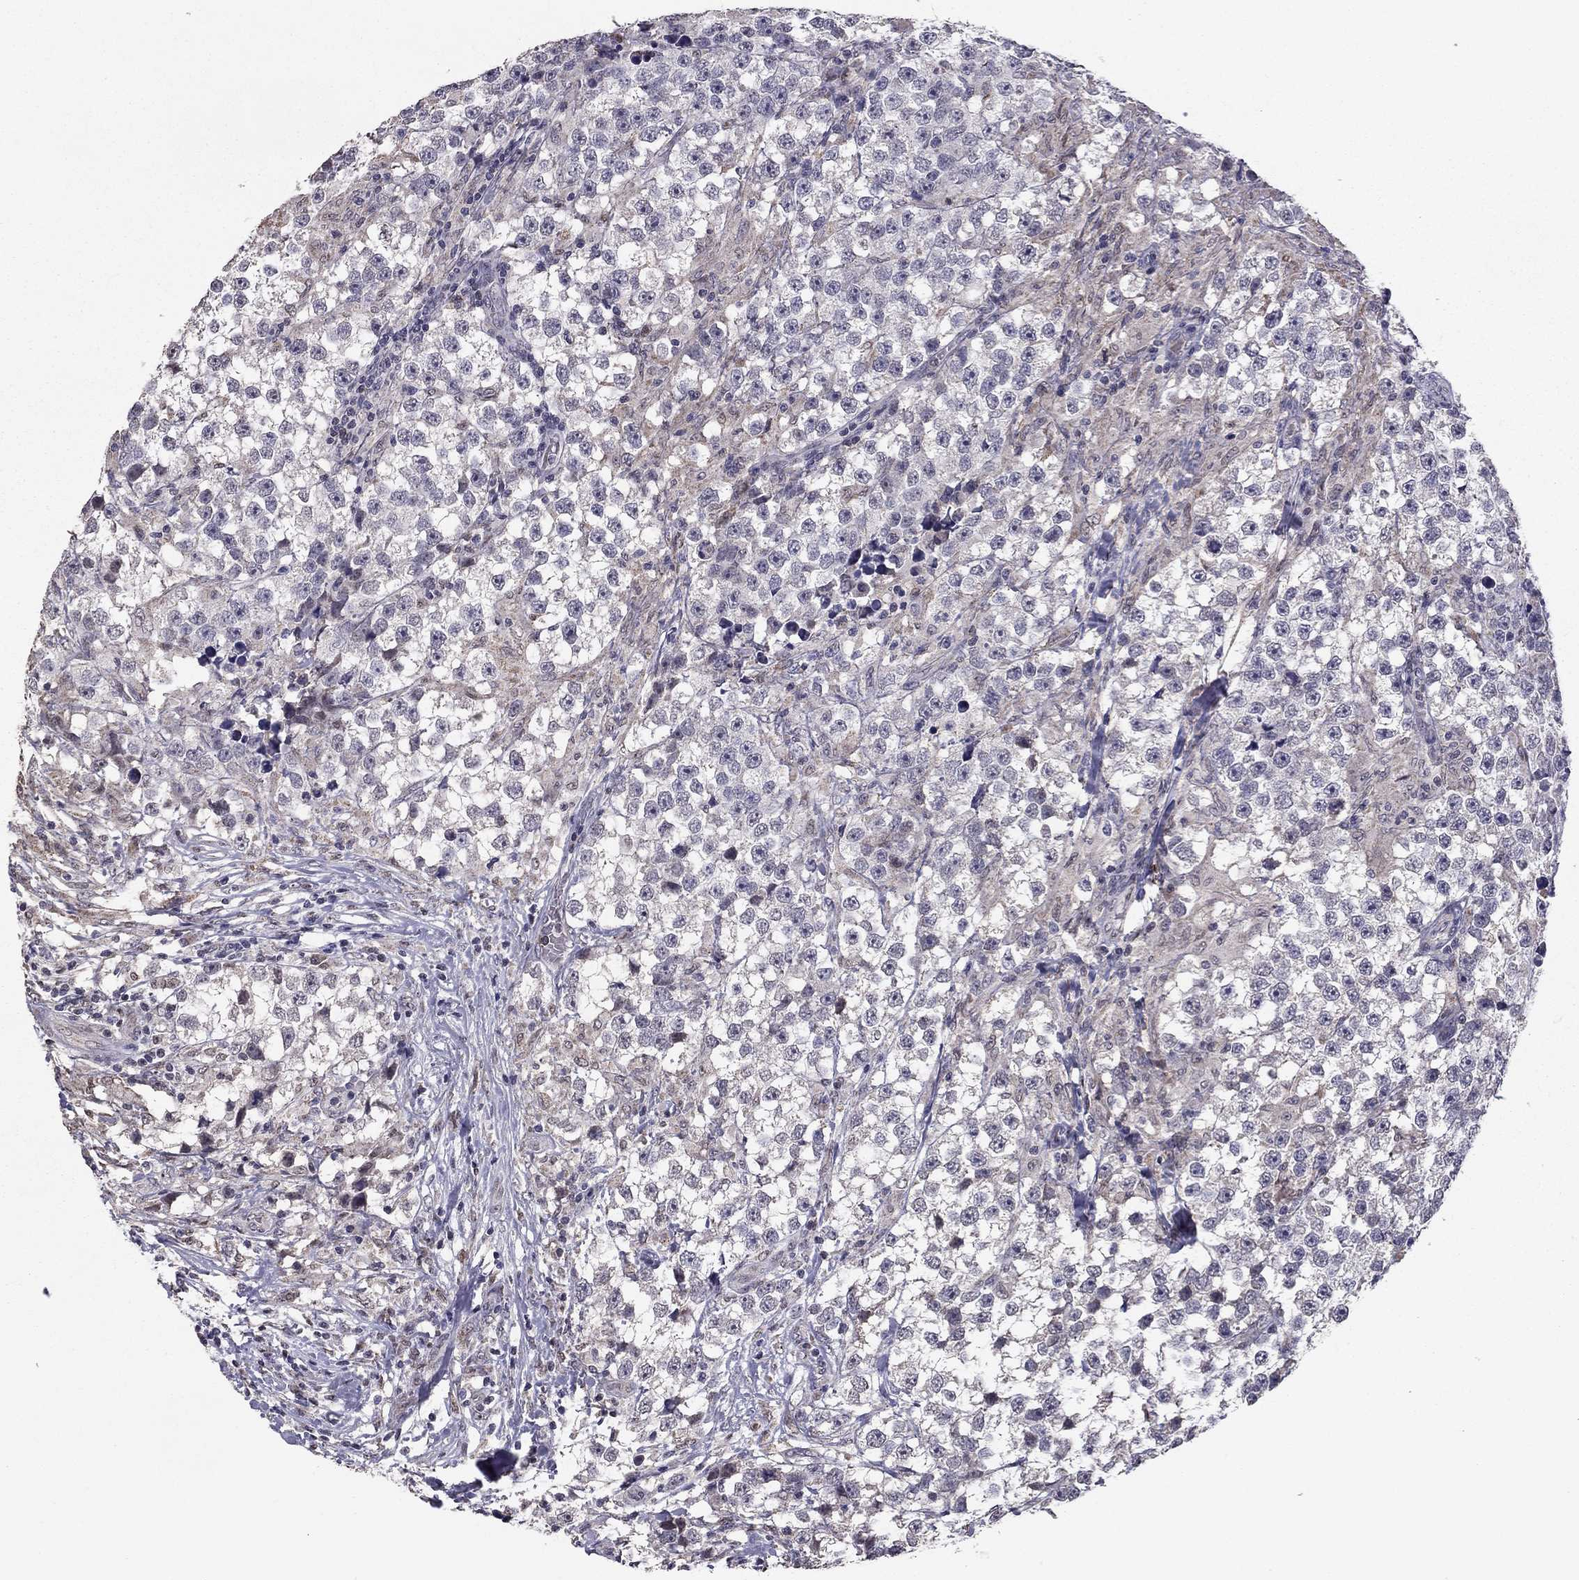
{"staining": {"intensity": "negative", "quantity": "none", "location": "none"}, "tissue": "testis cancer", "cell_type": "Tumor cells", "image_type": "cancer", "snomed": [{"axis": "morphology", "description": "Seminoma, NOS"}, {"axis": "topography", "description": "Testis"}], "caption": "Immunohistochemistry micrograph of neoplastic tissue: testis cancer stained with DAB (3,3'-diaminobenzidine) shows no significant protein expression in tumor cells.", "gene": "HCN1", "patient": {"sex": "male", "age": 46}}